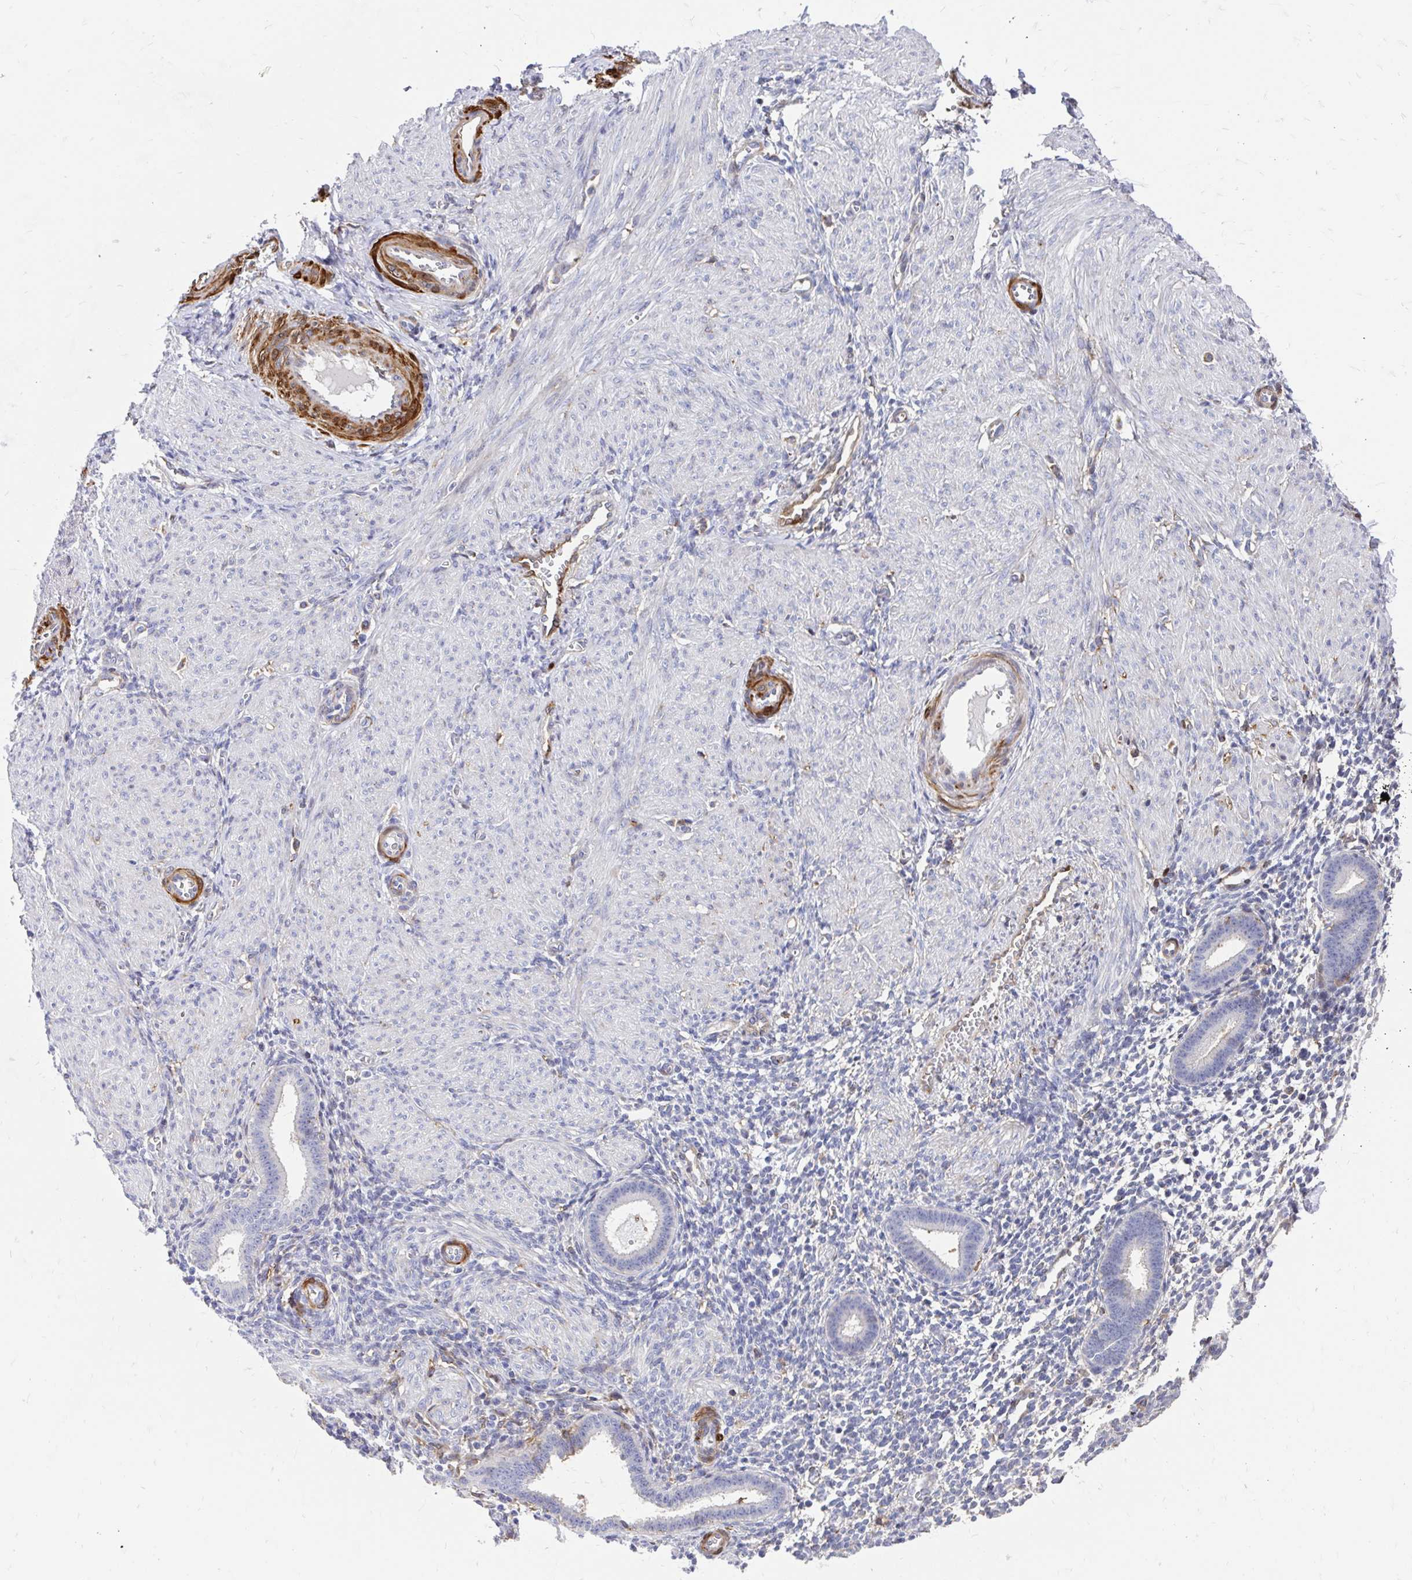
{"staining": {"intensity": "negative", "quantity": "none", "location": "none"}, "tissue": "endometrium", "cell_type": "Cells in endometrial stroma", "image_type": "normal", "snomed": [{"axis": "morphology", "description": "Normal tissue, NOS"}, {"axis": "topography", "description": "Endometrium"}], "caption": "Immunohistochemical staining of benign human endometrium displays no significant staining in cells in endometrial stroma.", "gene": "CDKL1", "patient": {"sex": "female", "age": 36}}